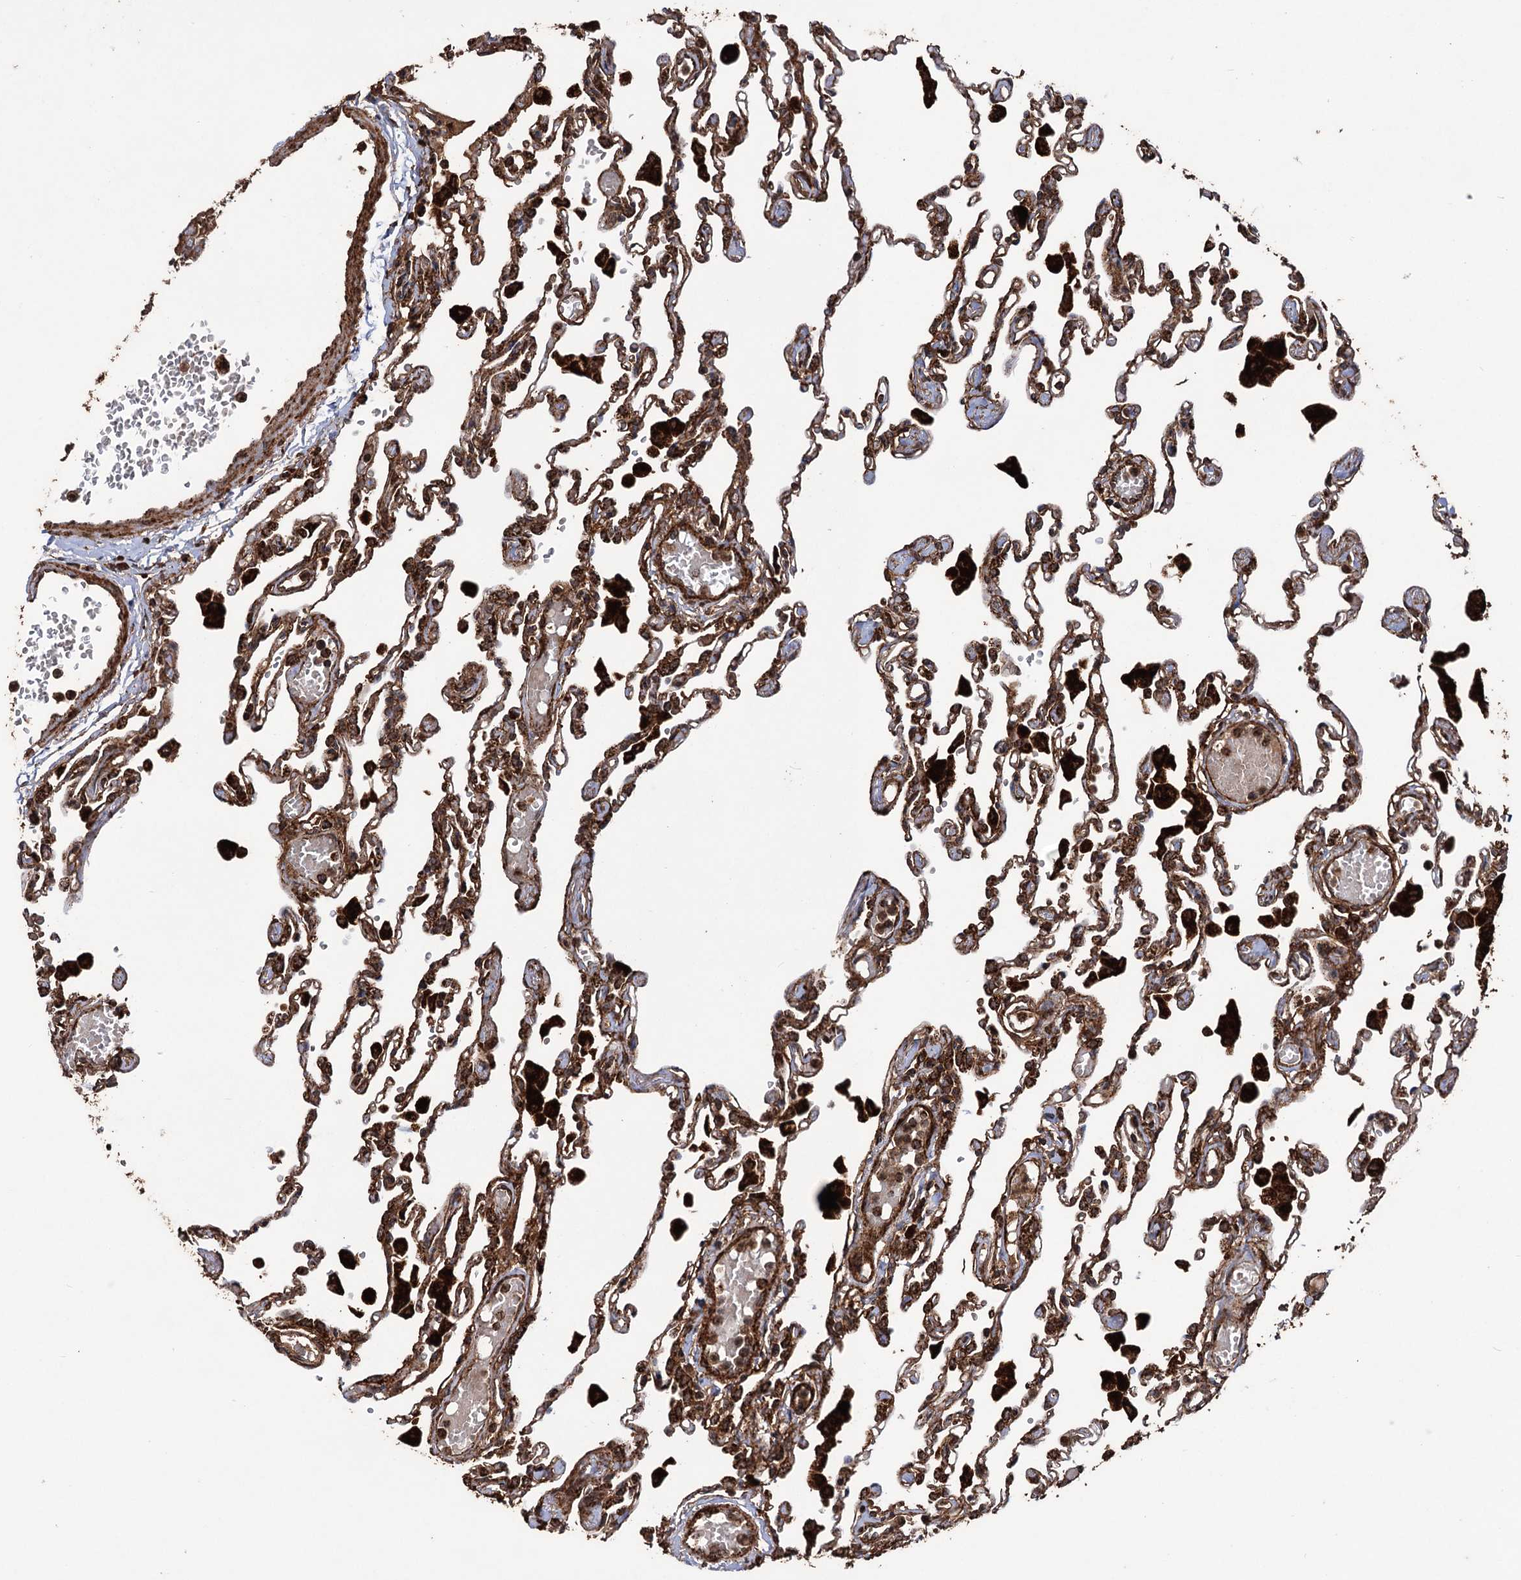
{"staining": {"intensity": "moderate", "quantity": ">75%", "location": "cytoplasmic/membranous"}, "tissue": "lung", "cell_type": "Alveolar cells", "image_type": "normal", "snomed": [{"axis": "morphology", "description": "Normal tissue, NOS"}, {"axis": "topography", "description": "Bronchus"}, {"axis": "topography", "description": "Lung"}], "caption": "Moderate cytoplasmic/membranous staining for a protein is present in approximately >75% of alveolar cells of benign lung using immunohistochemistry (IHC).", "gene": "IPO4", "patient": {"sex": "female", "age": 49}}